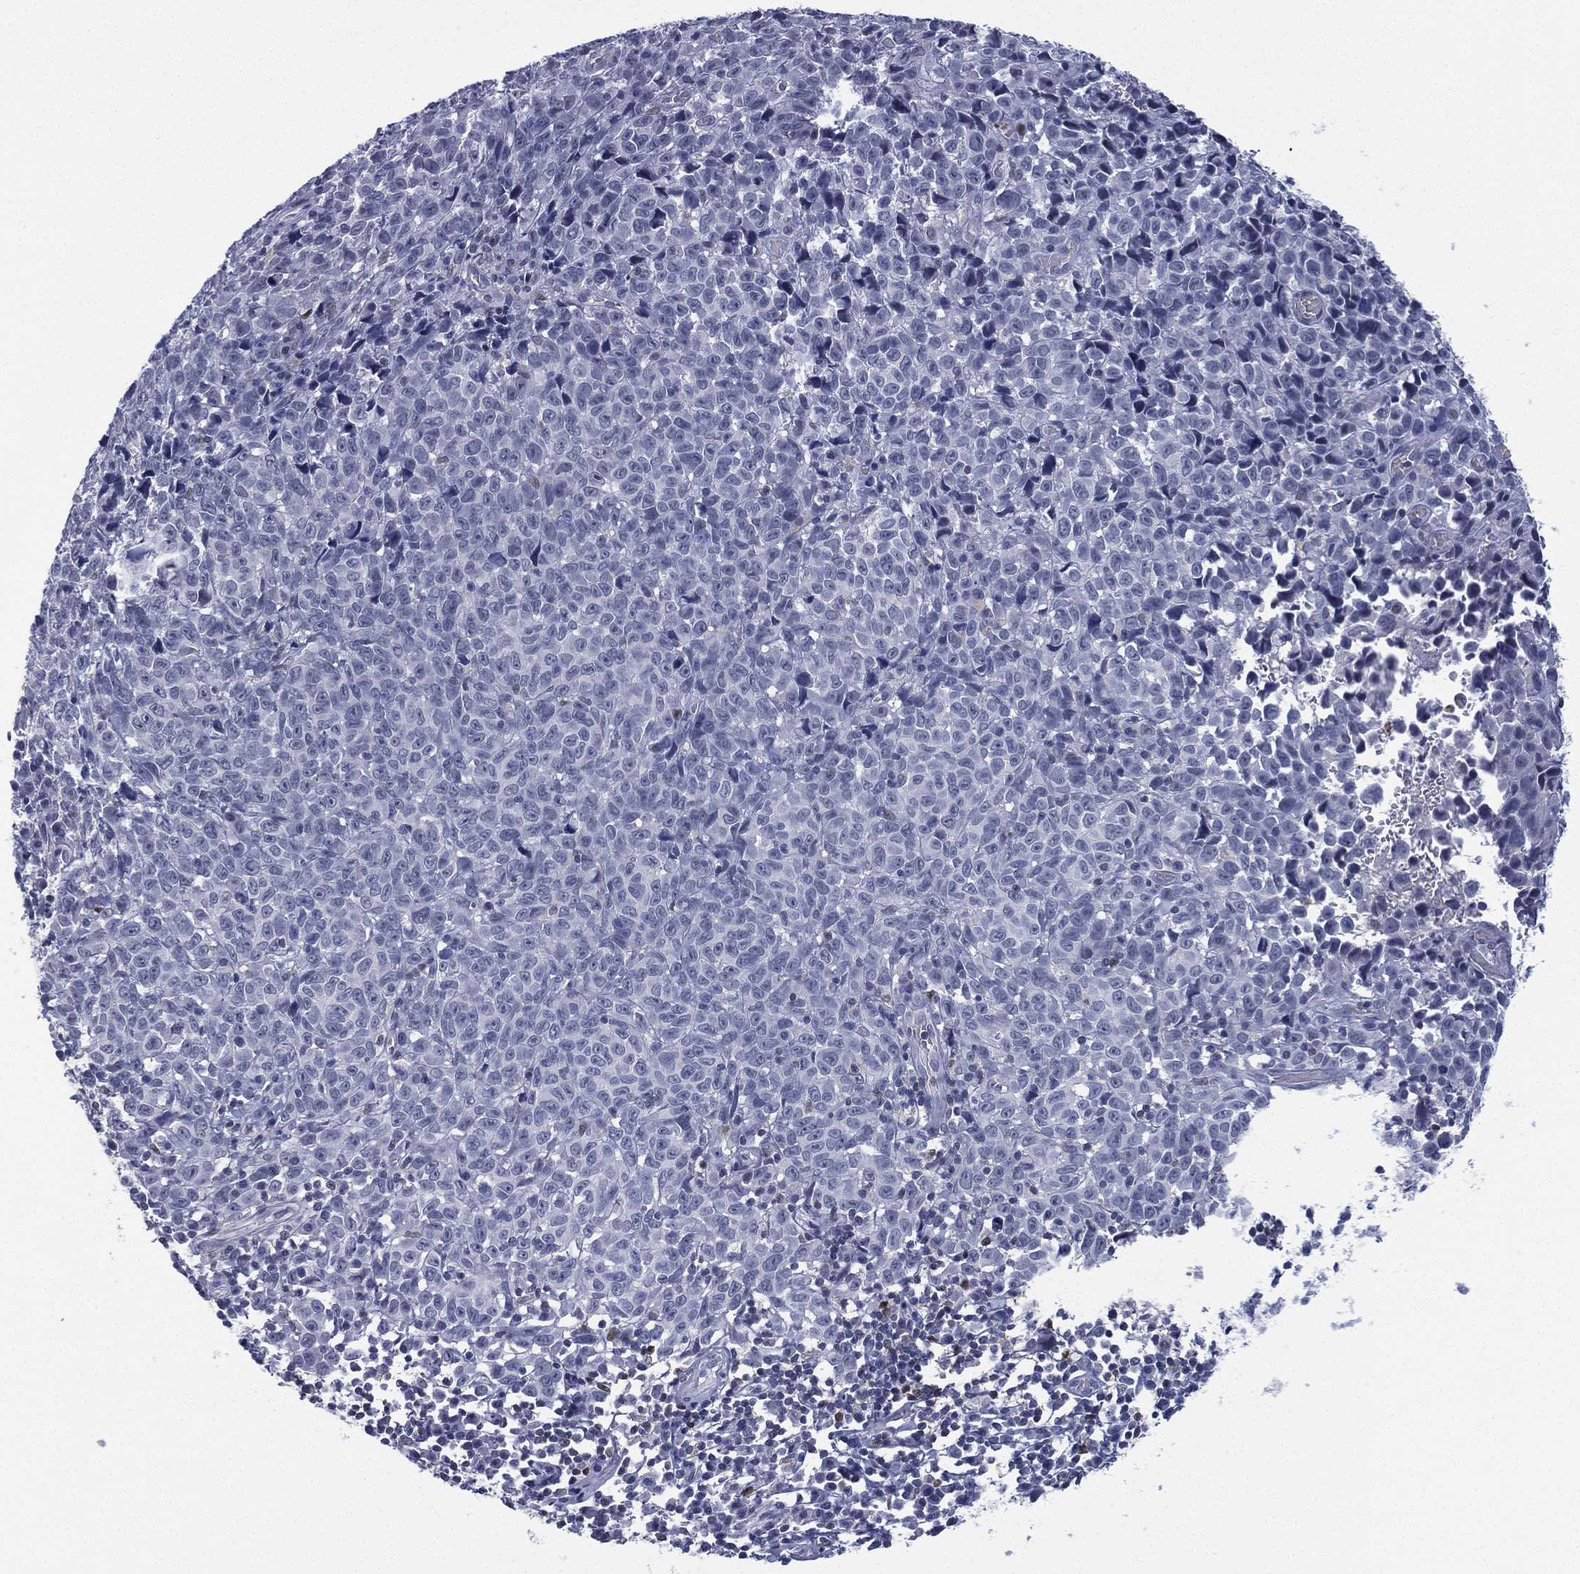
{"staining": {"intensity": "negative", "quantity": "none", "location": "none"}, "tissue": "melanoma", "cell_type": "Tumor cells", "image_type": "cancer", "snomed": [{"axis": "morphology", "description": "Malignant melanoma, NOS"}, {"axis": "topography", "description": "Vulva, labia, clitoris and Bartholin´s gland, NO"}], "caption": "Immunohistochemical staining of human malignant melanoma demonstrates no significant positivity in tumor cells.", "gene": "ZNF711", "patient": {"sex": "female", "age": 75}}